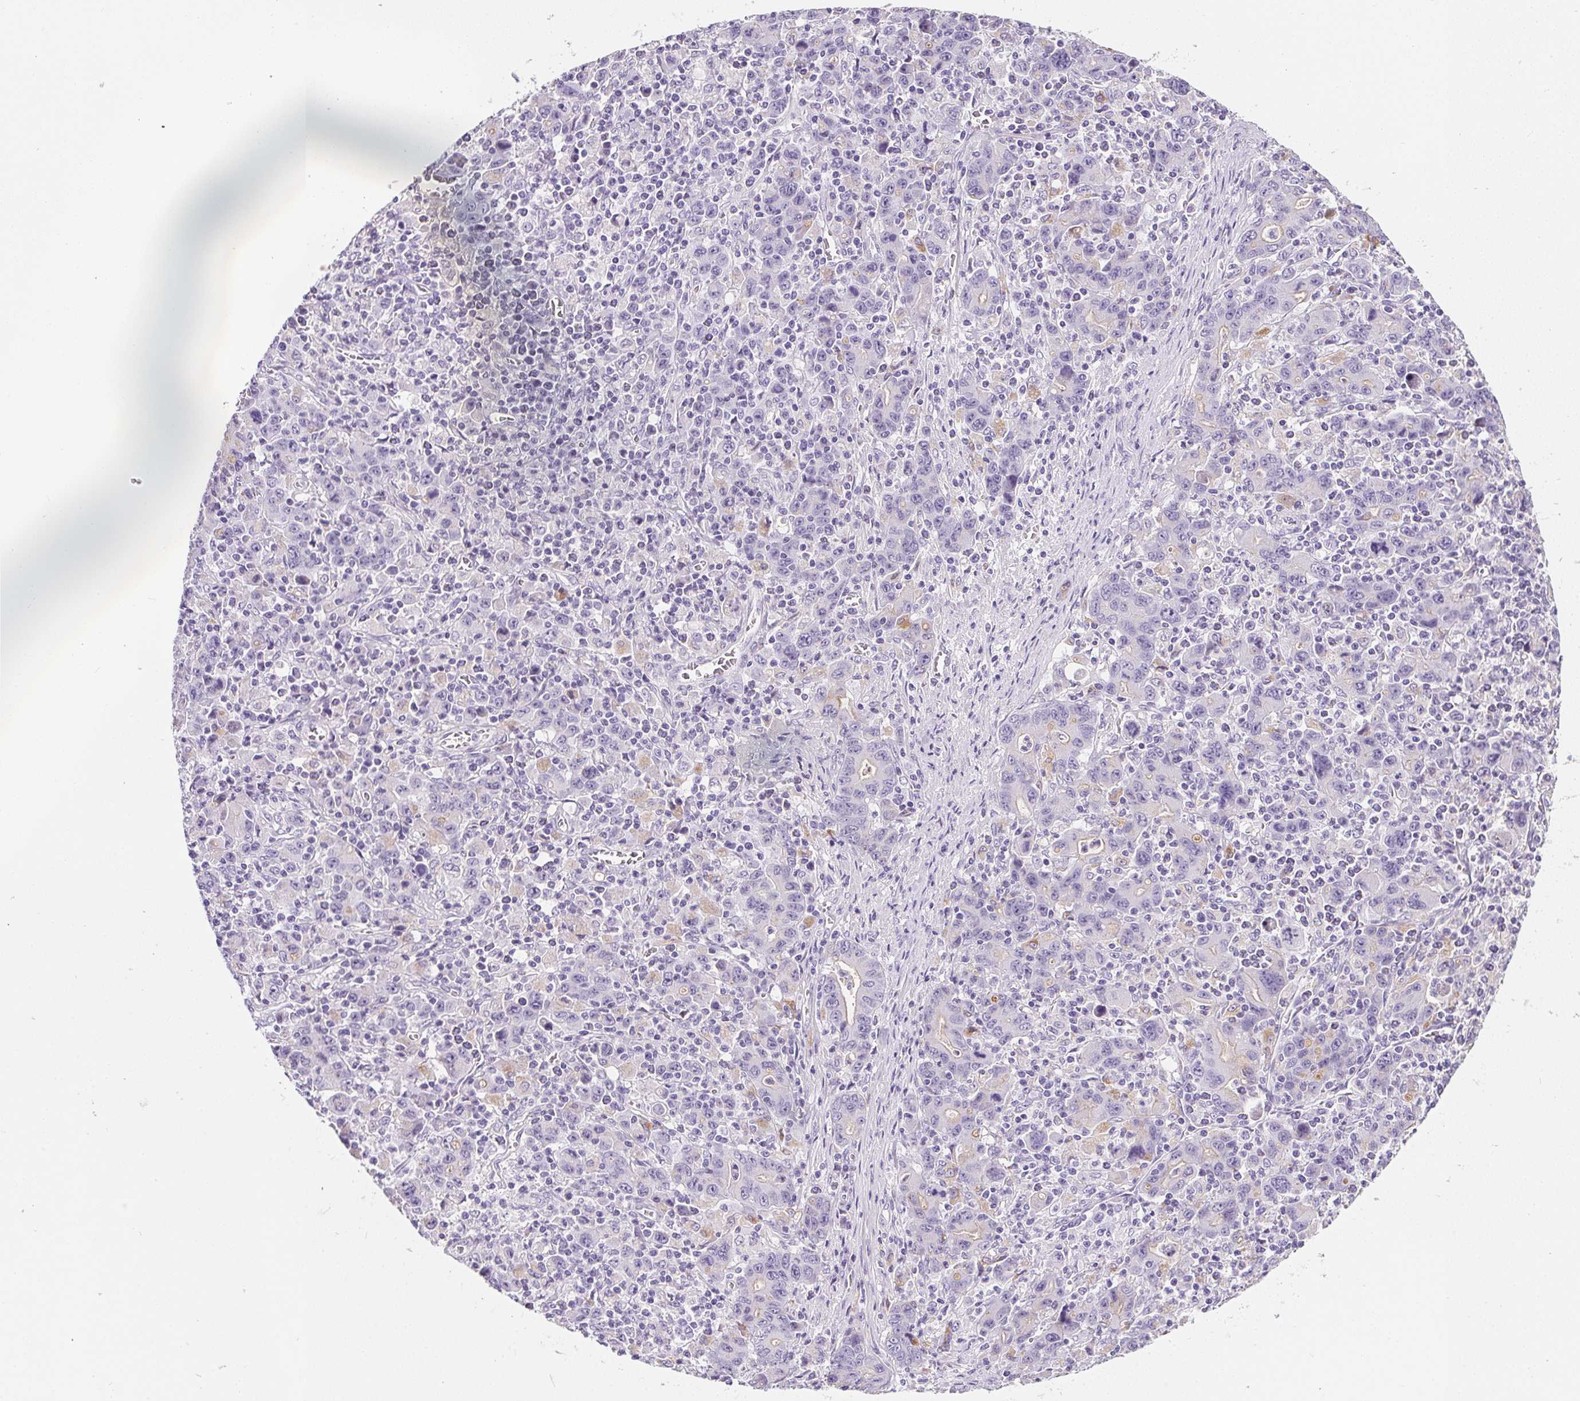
{"staining": {"intensity": "negative", "quantity": "none", "location": "none"}, "tissue": "stomach cancer", "cell_type": "Tumor cells", "image_type": "cancer", "snomed": [{"axis": "morphology", "description": "Adenocarcinoma, NOS"}, {"axis": "topography", "description": "Stomach, upper"}], "caption": "Immunohistochemistry histopathology image of stomach adenocarcinoma stained for a protein (brown), which demonstrates no staining in tumor cells.", "gene": "AQP5", "patient": {"sex": "male", "age": 69}}